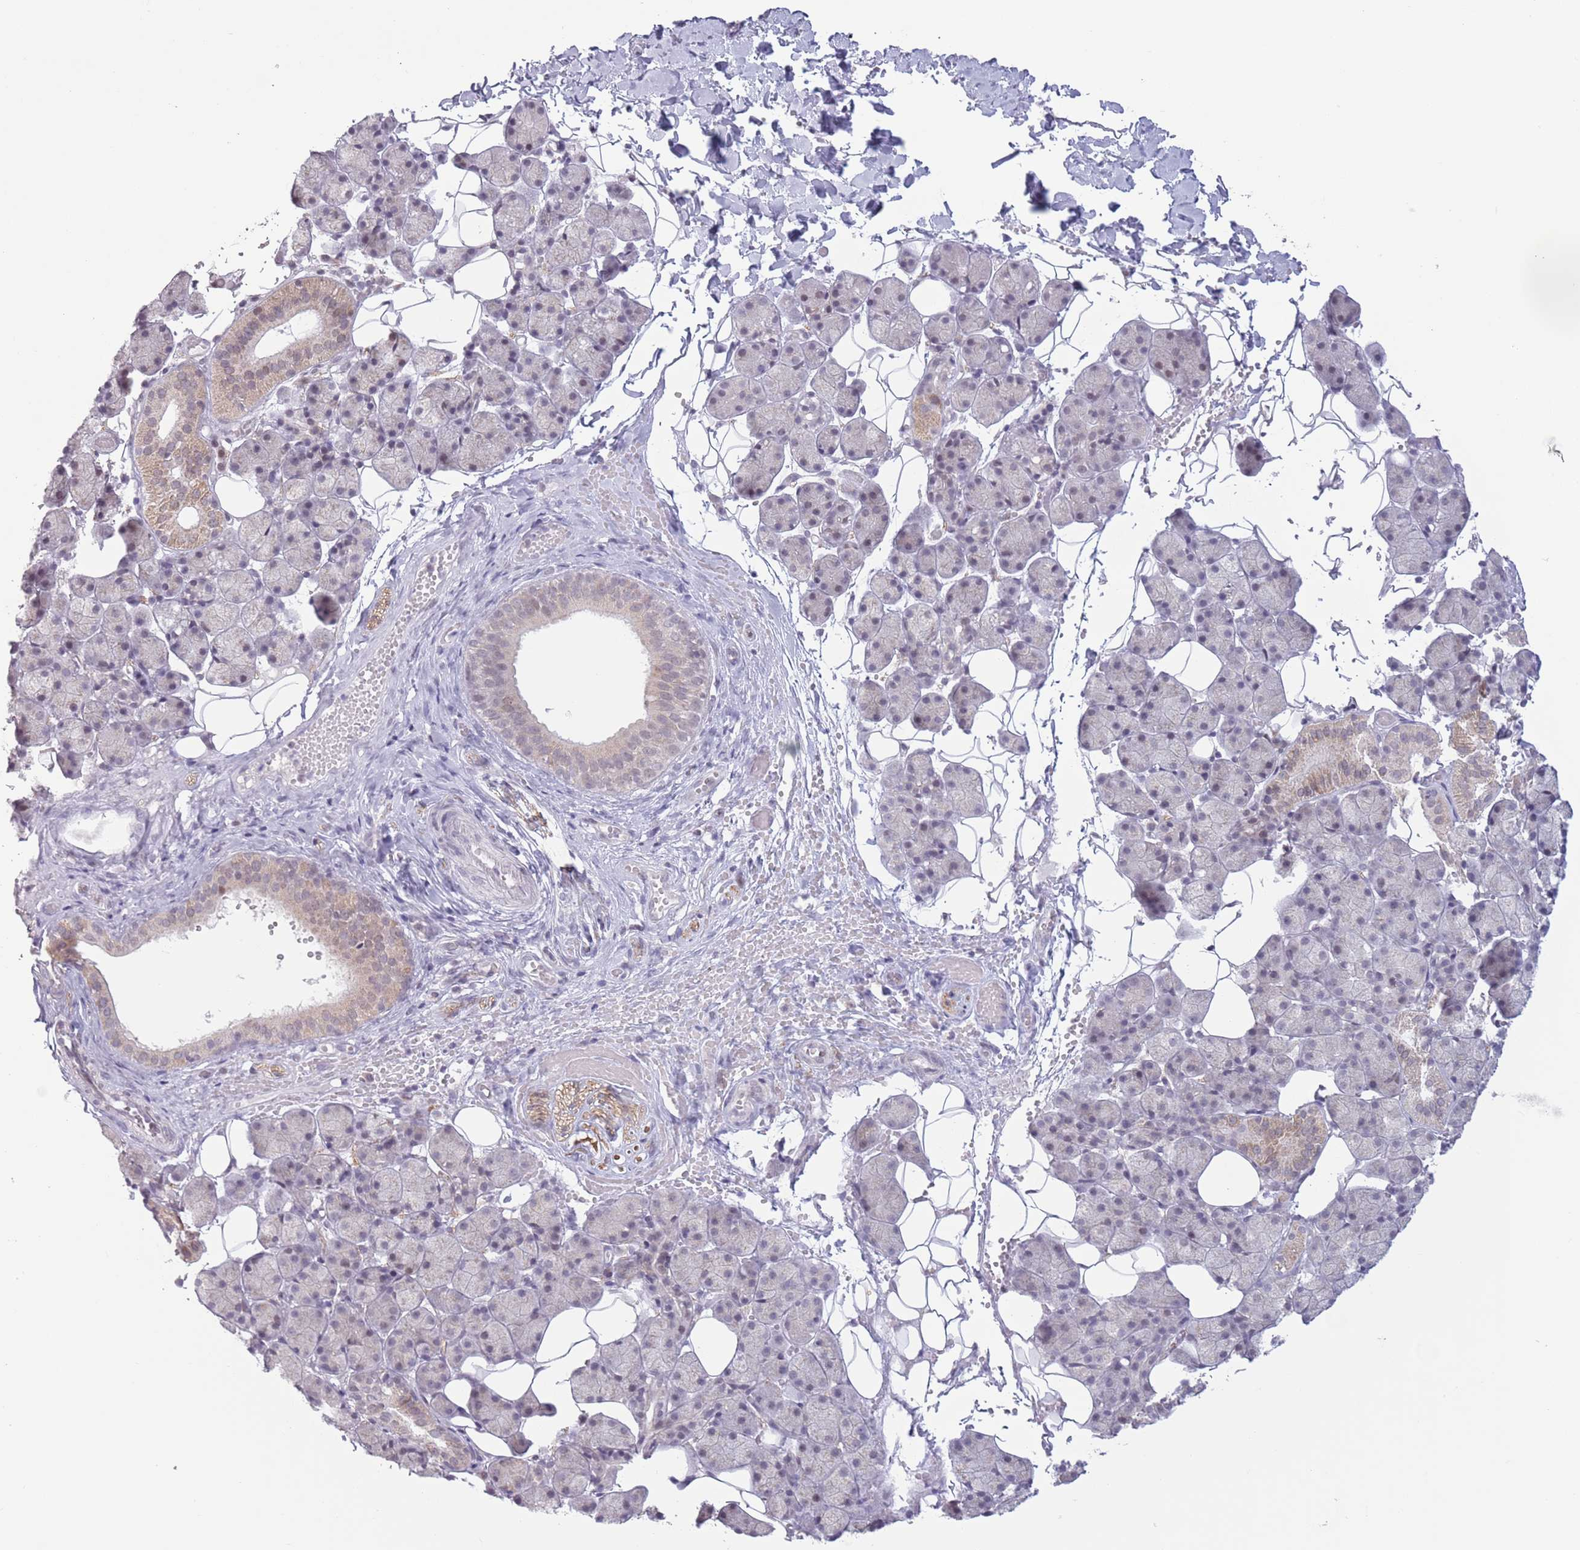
{"staining": {"intensity": "weak", "quantity": "<25%", "location": "cytoplasmic/membranous,nuclear"}, "tissue": "salivary gland", "cell_type": "Glandular cells", "image_type": "normal", "snomed": [{"axis": "morphology", "description": "Normal tissue, NOS"}, {"axis": "topography", "description": "Salivary gland"}], "caption": "High power microscopy image of an IHC image of normal salivary gland, revealing no significant staining in glandular cells.", "gene": "MRPL34", "patient": {"sex": "female", "age": 33}}